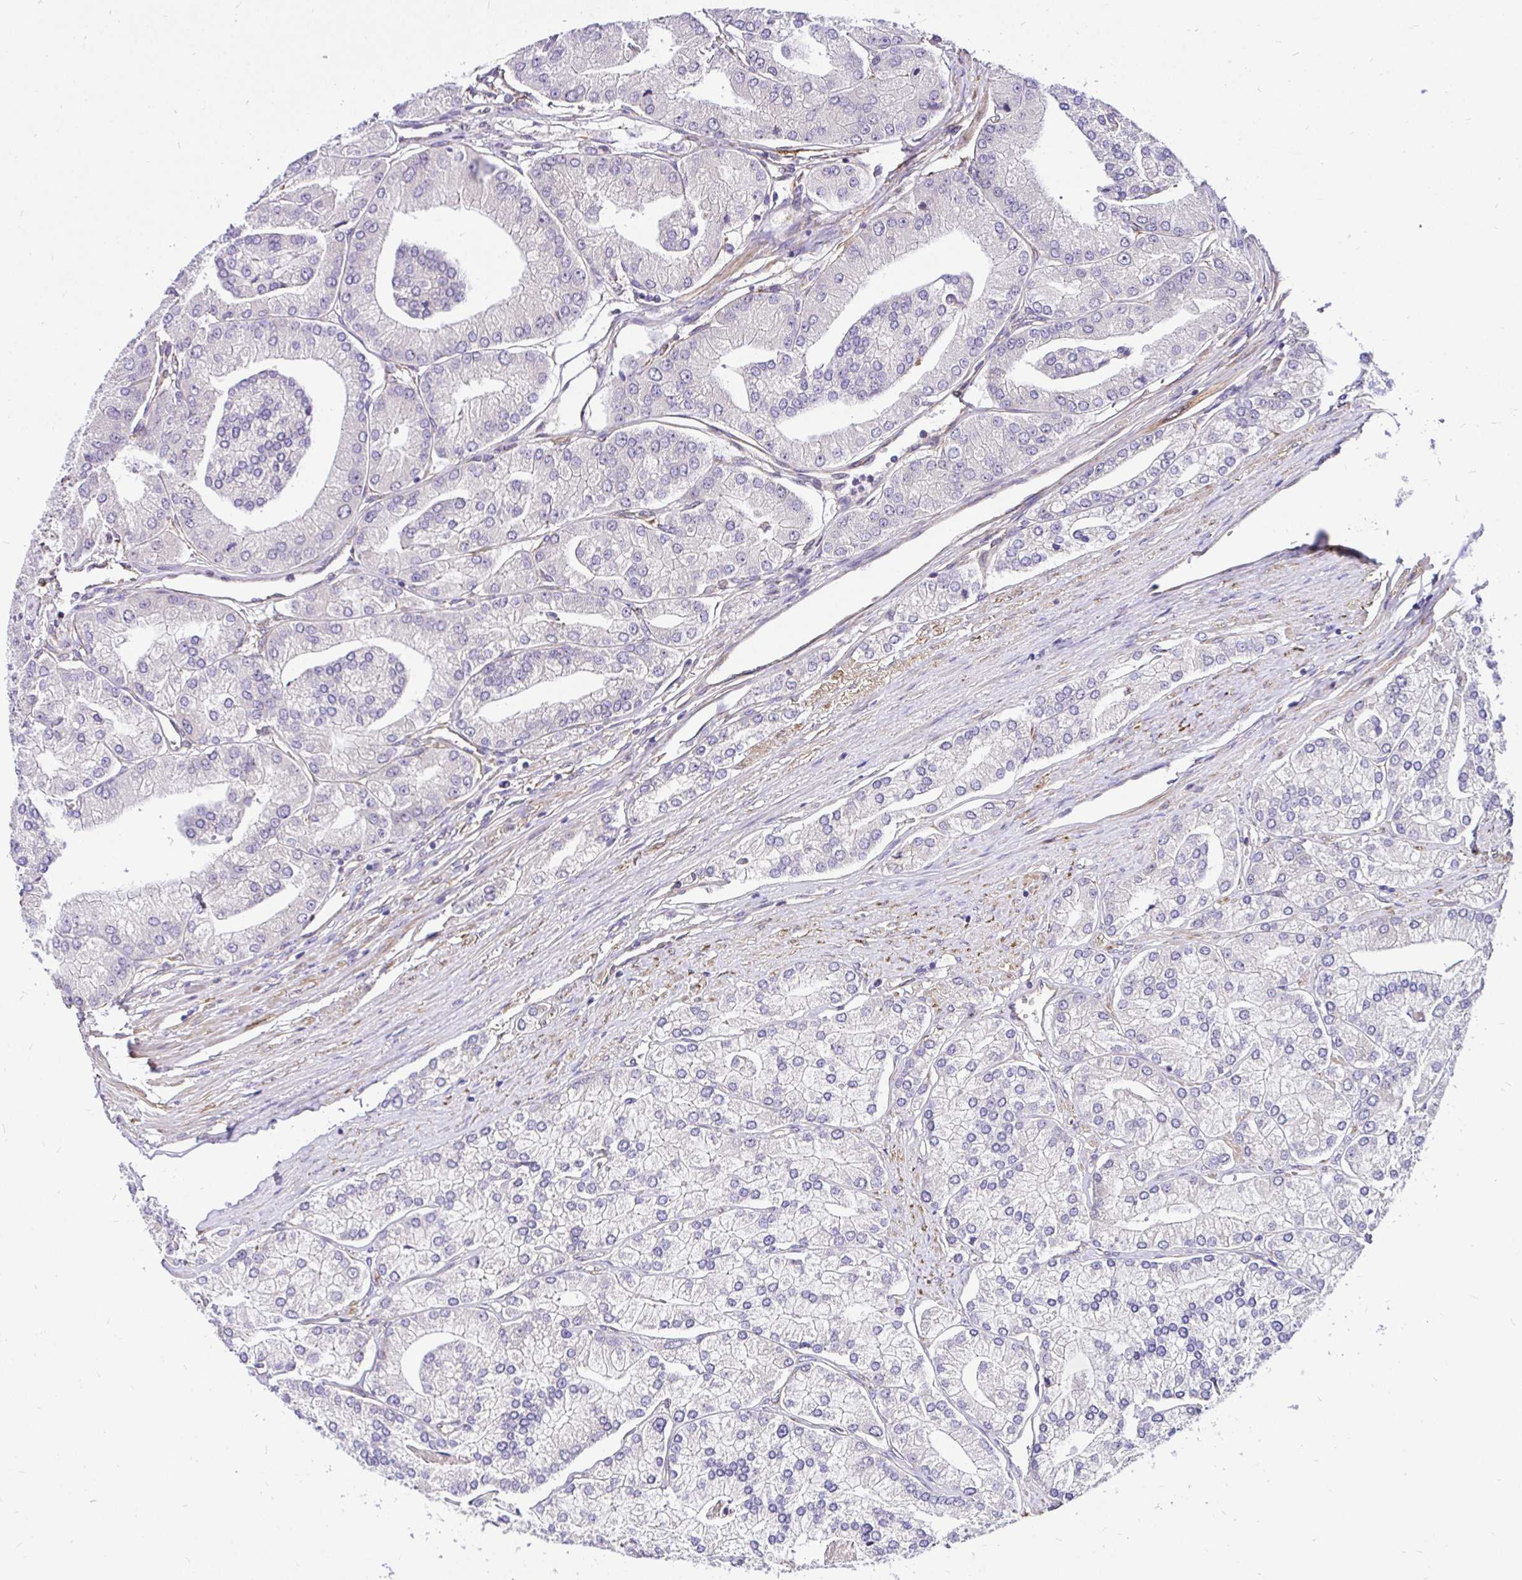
{"staining": {"intensity": "negative", "quantity": "none", "location": "none"}, "tissue": "prostate cancer", "cell_type": "Tumor cells", "image_type": "cancer", "snomed": [{"axis": "morphology", "description": "Adenocarcinoma, High grade"}, {"axis": "topography", "description": "Prostate"}], "caption": "Tumor cells show no significant staining in prostate adenocarcinoma (high-grade).", "gene": "CCDC122", "patient": {"sex": "male", "age": 61}}